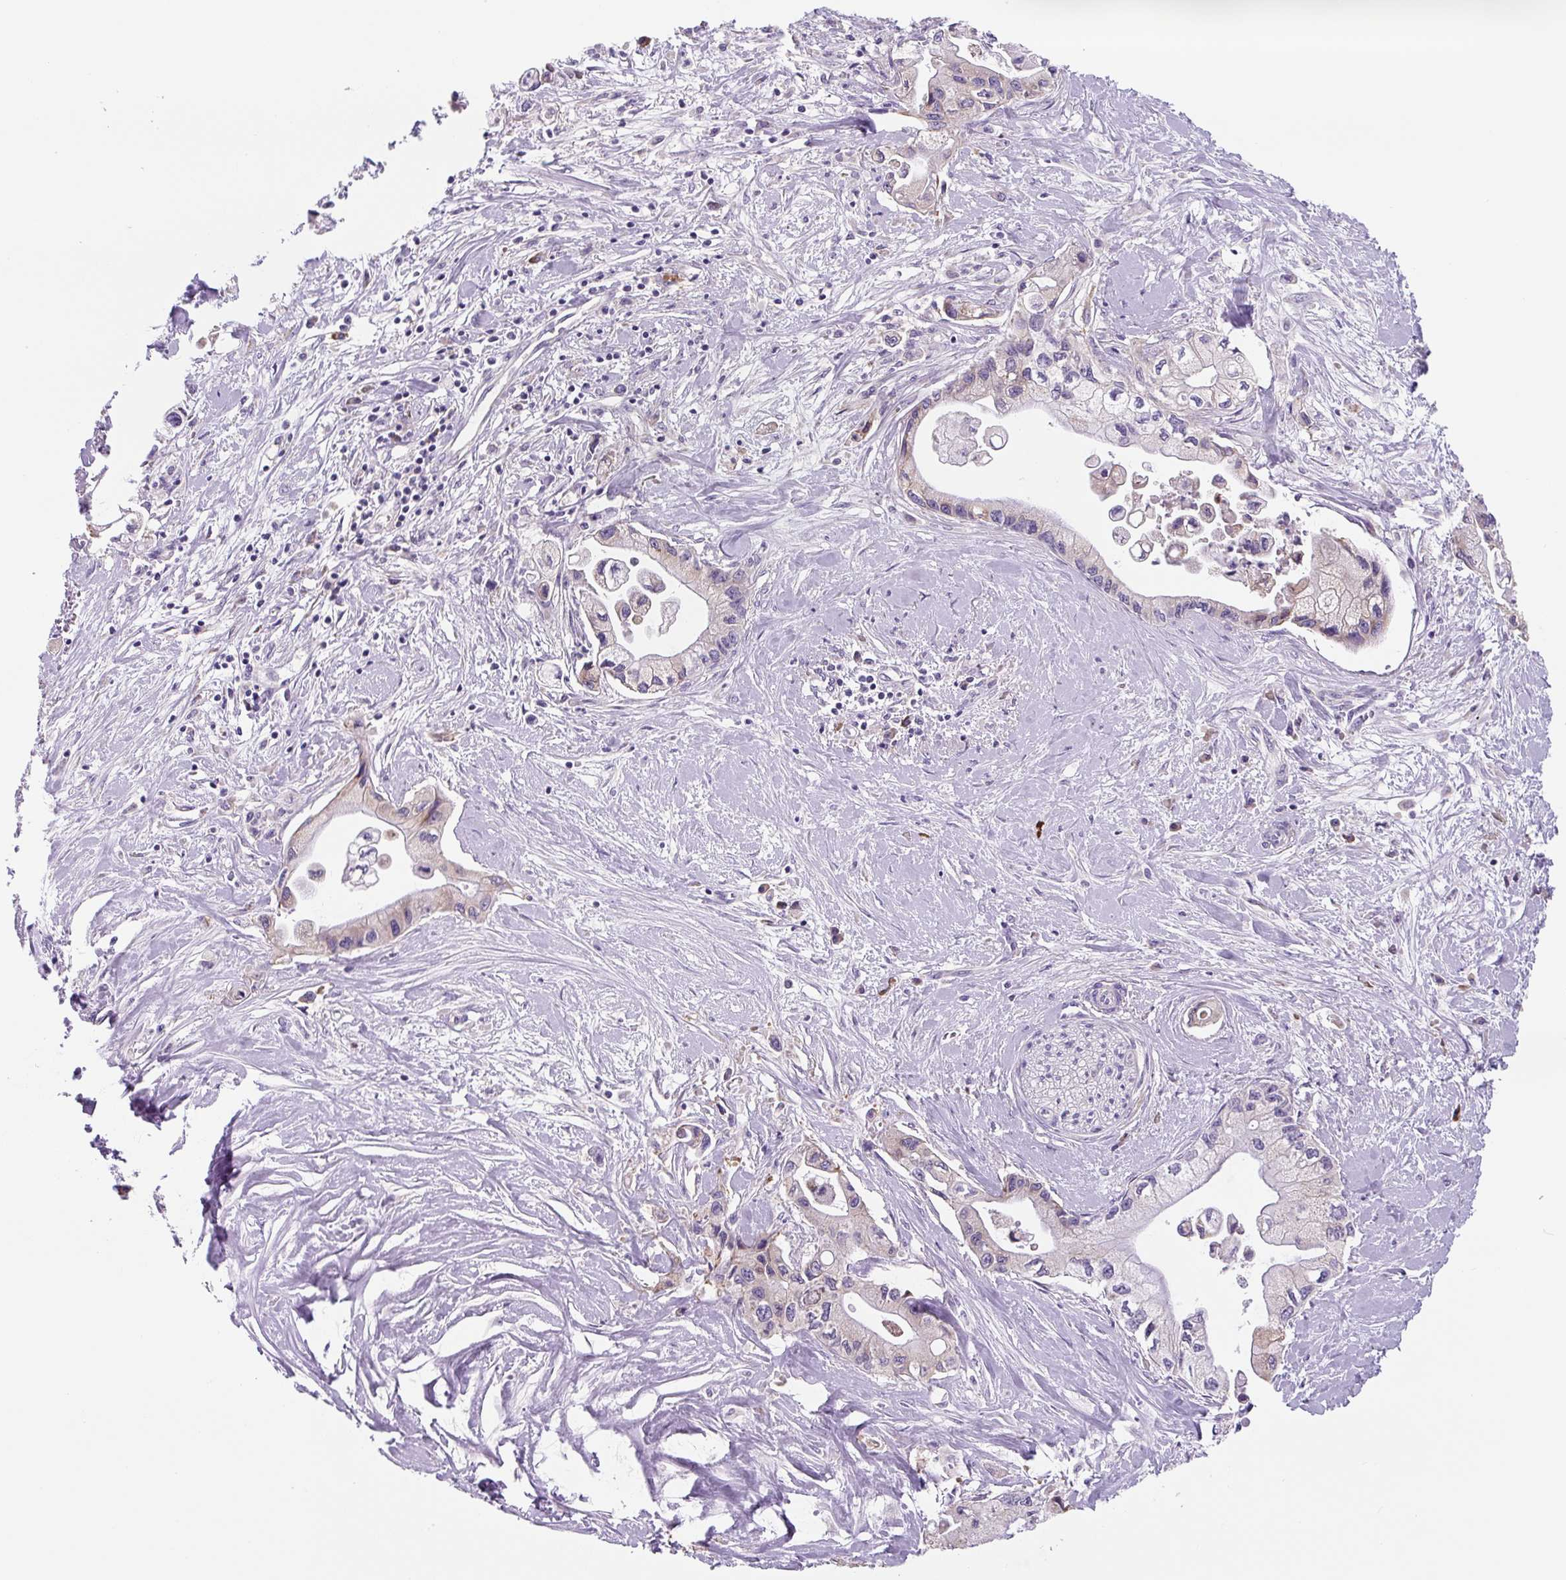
{"staining": {"intensity": "negative", "quantity": "none", "location": "none"}, "tissue": "pancreatic cancer", "cell_type": "Tumor cells", "image_type": "cancer", "snomed": [{"axis": "morphology", "description": "Adenocarcinoma, NOS"}, {"axis": "topography", "description": "Pancreas"}], "caption": "Pancreatic adenocarcinoma was stained to show a protein in brown. There is no significant staining in tumor cells. (DAB (3,3'-diaminobenzidine) immunohistochemistry (IHC) visualized using brightfield microscopy, high magnification).", "gene": "FZD5", "patient": {"sex": "male", "age": 61}}